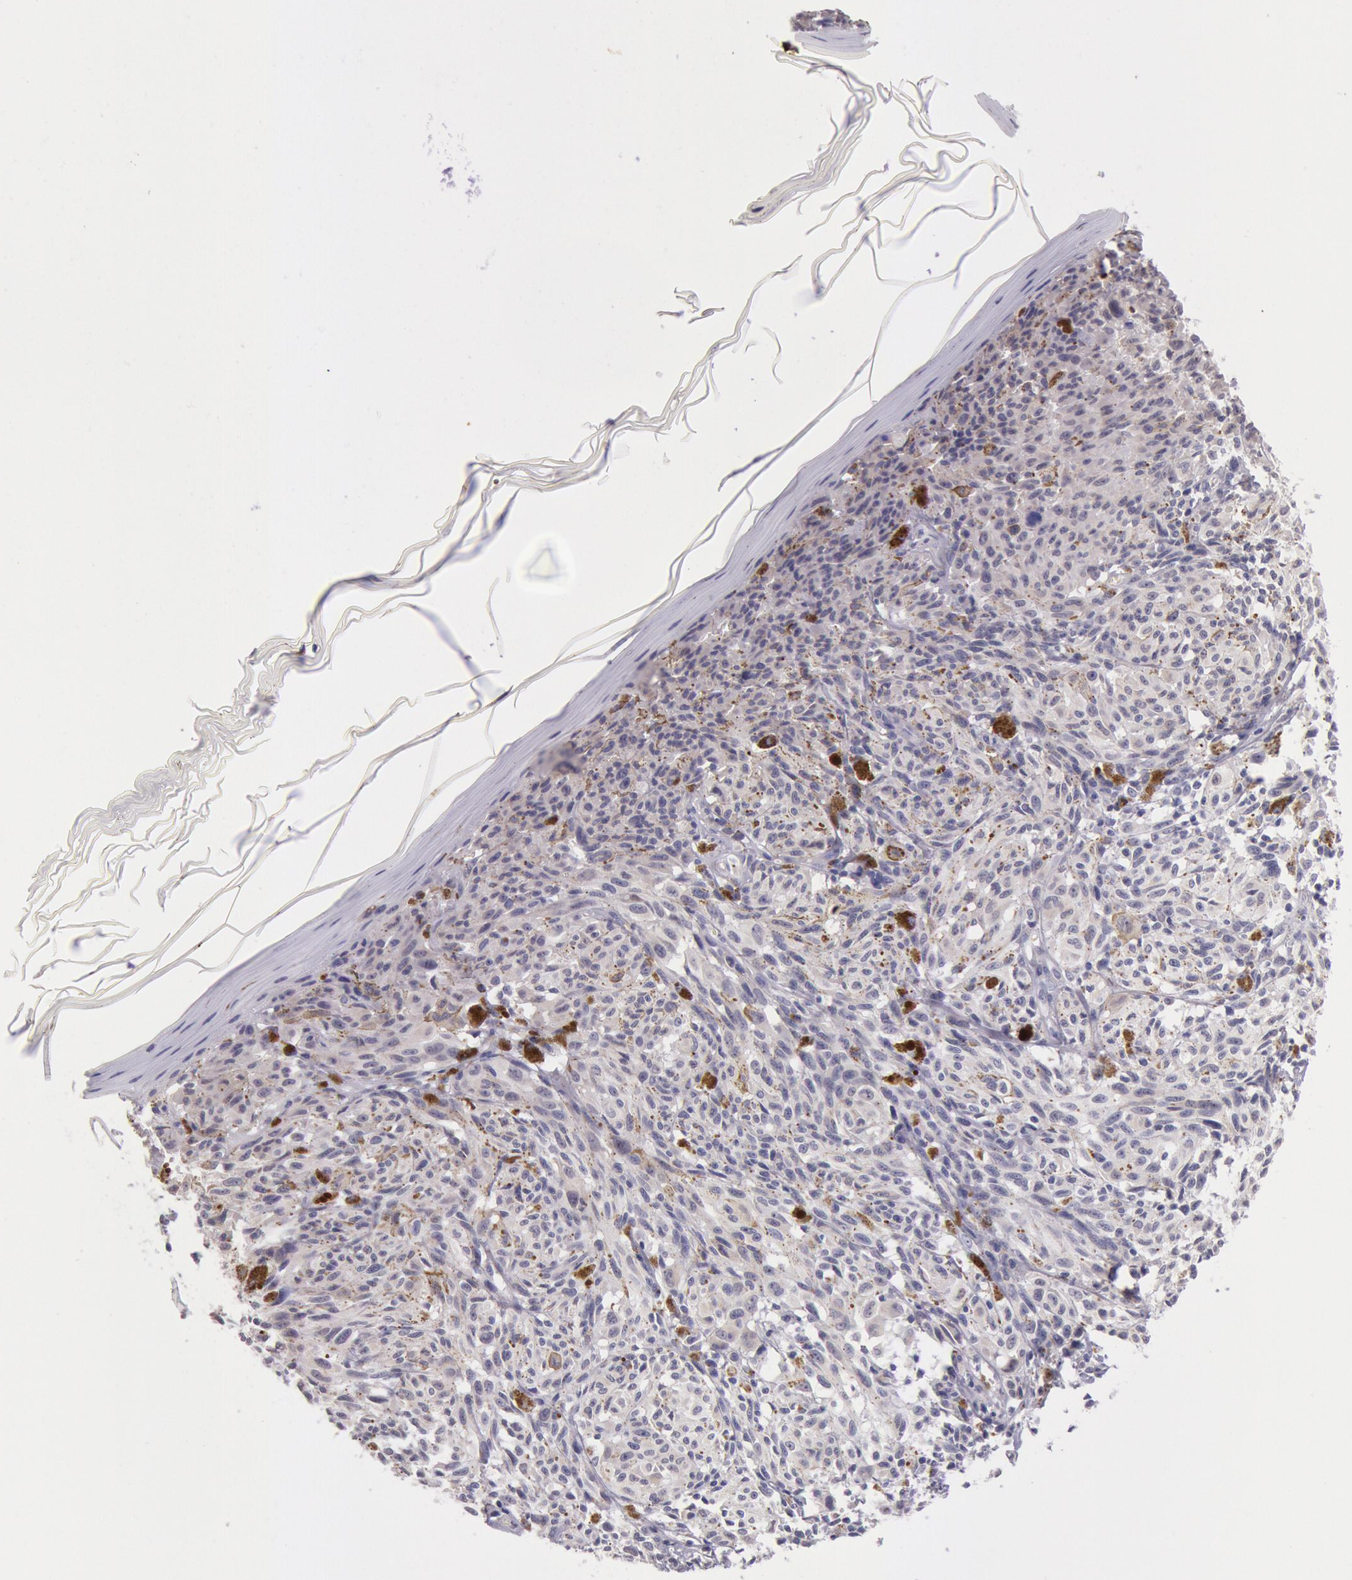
{"staining": {"intensity": "negative", "quantity": "none", "location": "none"}, "tissue": "melanoma", "cell_type": "Tumor cells", "image_type": "cancer", "snomed": [{"axis": "morphology", "description": "Malignant melanoma, NOS"}, {"axis": "topography", "description": "Skin"}], "caption": "This is an immunohistochemistry histopathology image of malignant melanoma. There is no expression in tumor cells.", "gene": "KDM6A", "patient": {"sex": "female", "age": 72}}